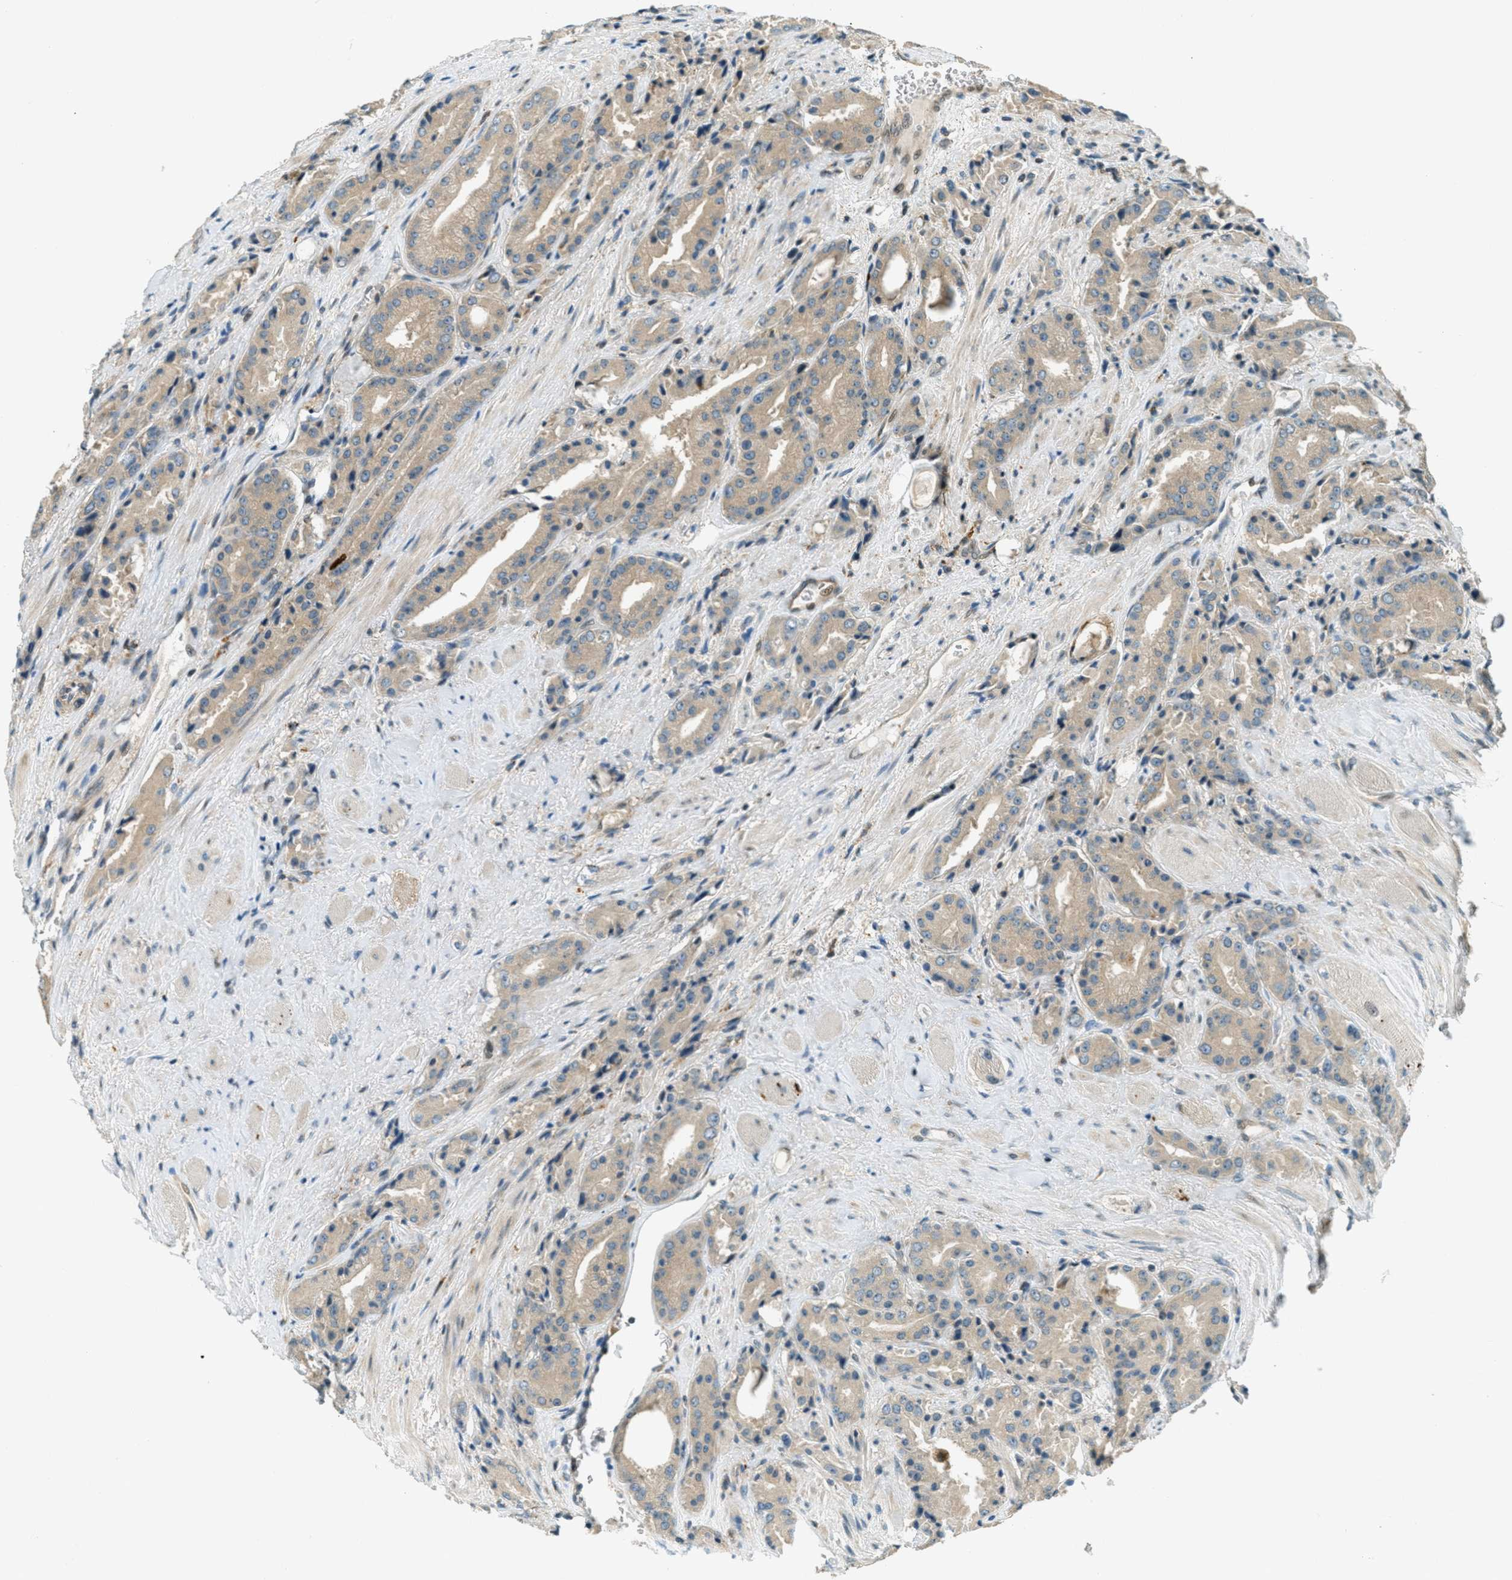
{"staining": {"intensity": "weak", "quantity": ">75%", "location": "cytoplasmic/membranous"}, "tissue": "prostate cancer", "cell_type": "Tumor cells", "image_type": "cancer", "snomed": [{"axis": "morphology", "description": "Adenocarcinoma, High grade"}, {"axis": "topography", "description": "Prostate"}], "caption": "DAB immunohistochemical staining of high-grade adenocarcinoma (prostate) exhibits weak cytoplasmic/membranous protein staining in approximately >75% of tumor cells.", "gene": "PTPN23", "patient": {"sex": "male", "age": 71}}